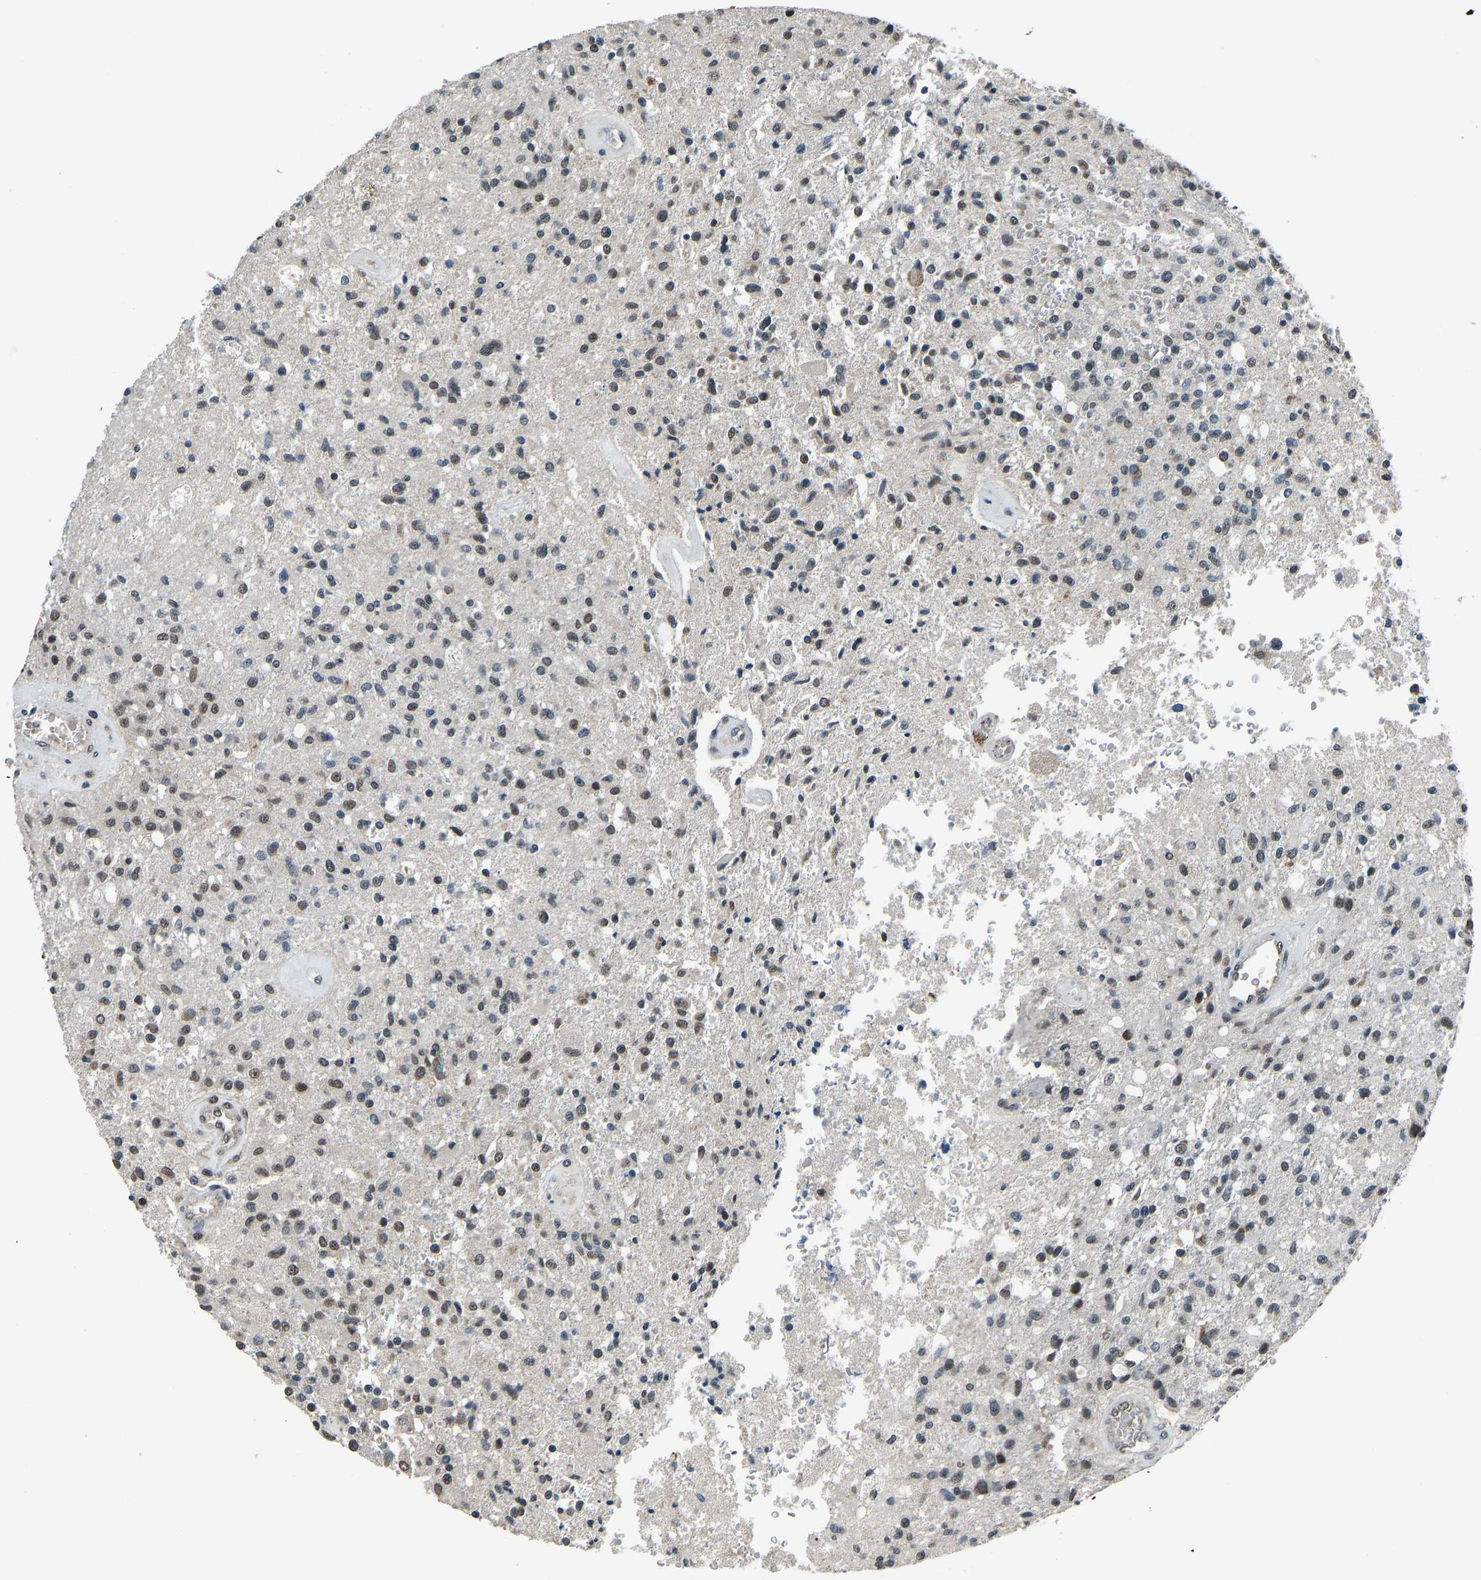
{"staining": {"intensity": "weak", "quantity": "25%-75%", "location": "nuclear"}, "tissue": "glioma", "cell_type": "Tumor cells", "image_type": "cancer", "snomed": [{"axis": "morphology", "description": "Normal tissue, NOS"}, {"axis": "morphology", "description": "Glioma, malignant, High grade"}, {"axis": "topography", "description": "Cerebral cortex"}], "caption": "Immunohistochemistry of glioma exhibits low levels of weak nuclear expression in approximately 25%-75% of tumor cells. (DAB (3,3'-diaminobenzidine) = brown stain, brightfield microscopy at high magnification).", "gene": "FOS", "patient": {"sex": "male", "age": 77}}